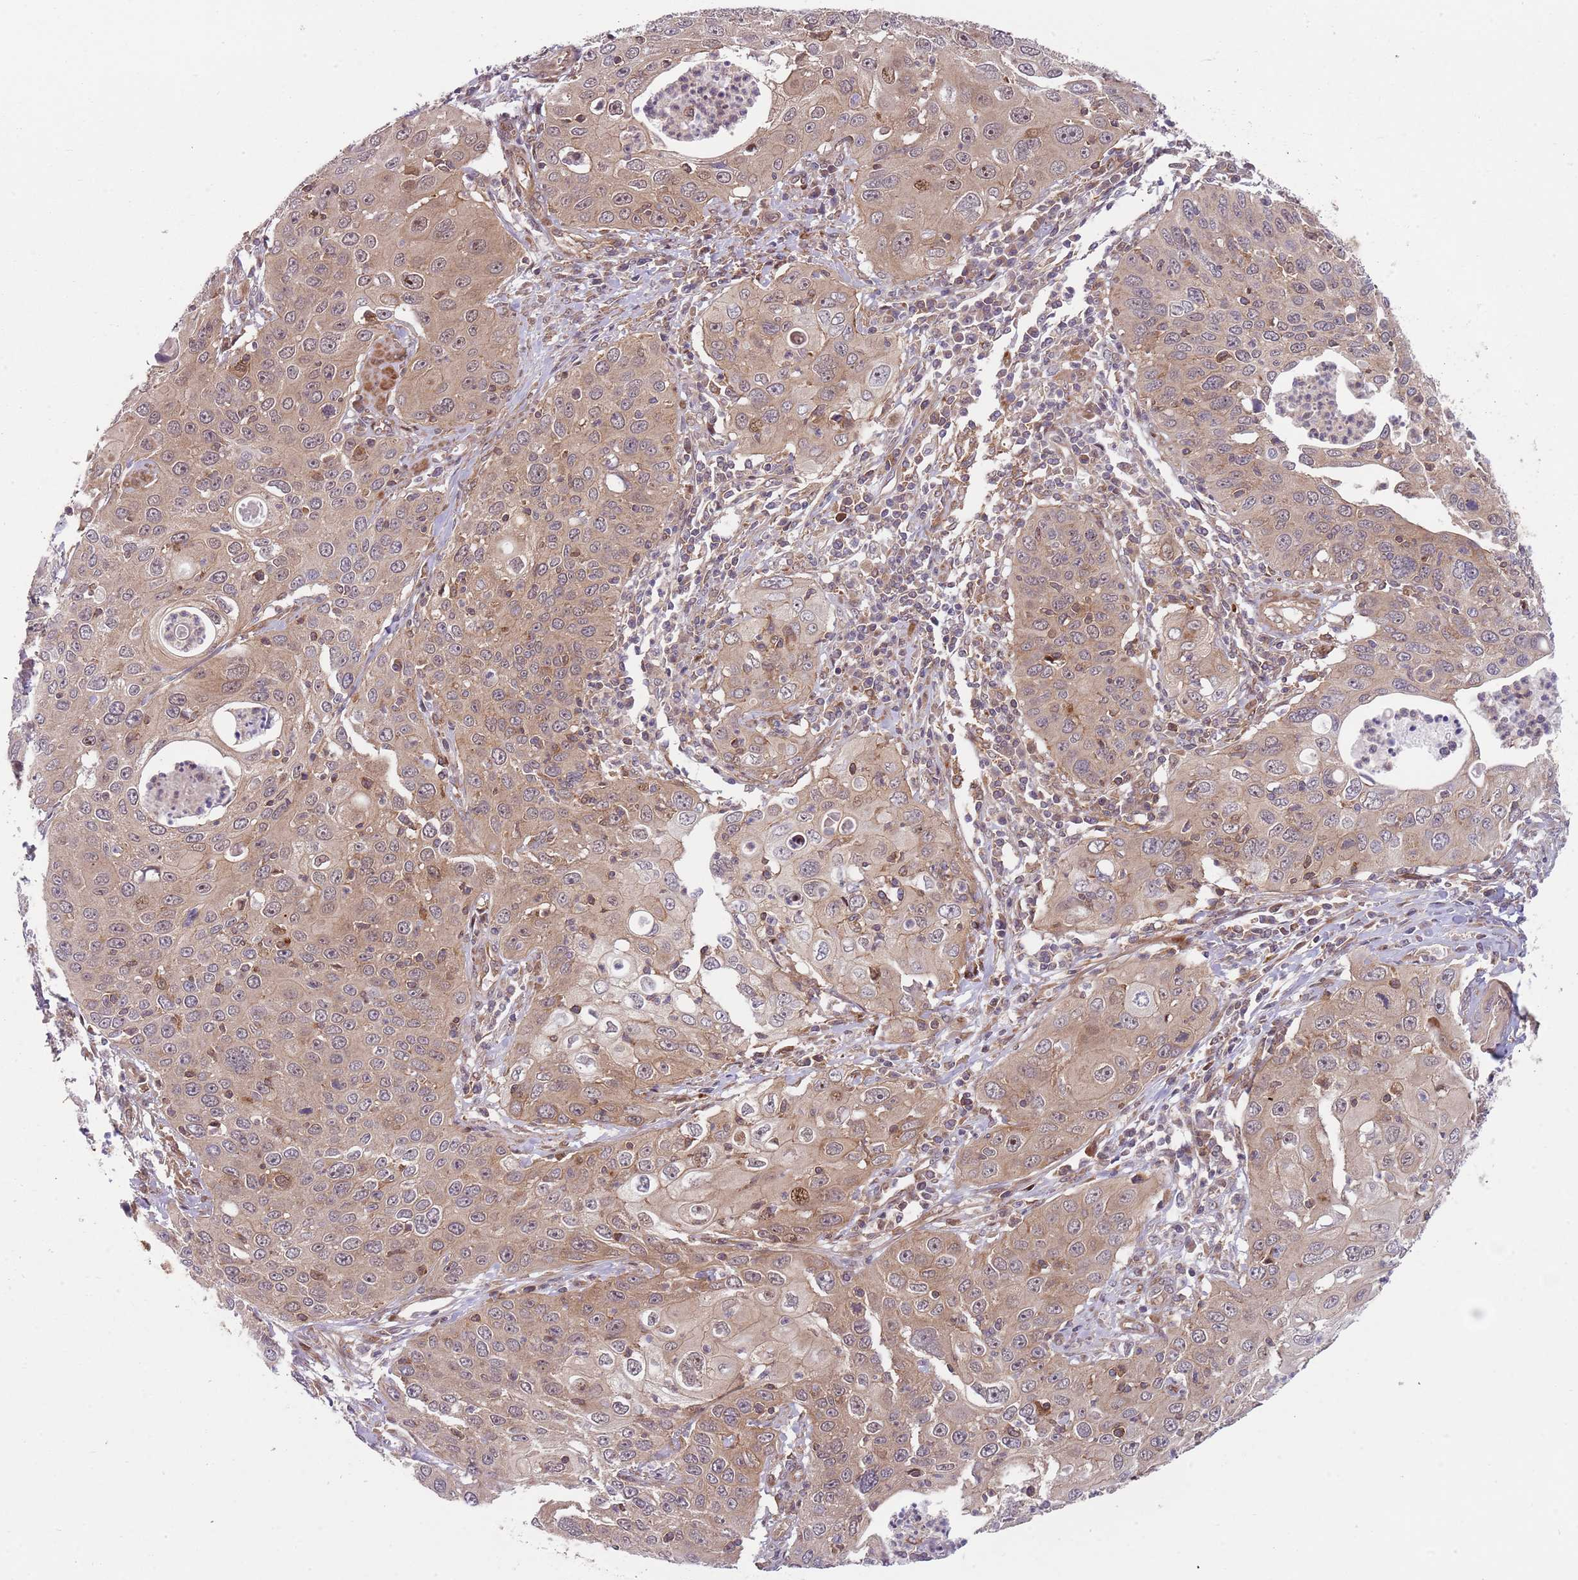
{"staining": {"intensity": "weak", "quantity": ">75%", "location": "cytoplasmic/membranous,nuclear"}, "tissue": "cervical cancer", "cell_type": "Tumor cells", "image_type": "cancer", "snomed": [{"axis": "morphology", "description": "Squamous cell carcinoma, NOS"}, {"axis": "topography", "description": "Cervix"}], "caption": "An image showing weak cytoplasmic/membranous and nuclear positivity in approximately >75% of tumor cells in cervical cancer (squamous cell carcinoma), as visualized by brown immunohistochemical staining.", "gene": "GGA1", "patient": {"sex": "female", "age": 36}}